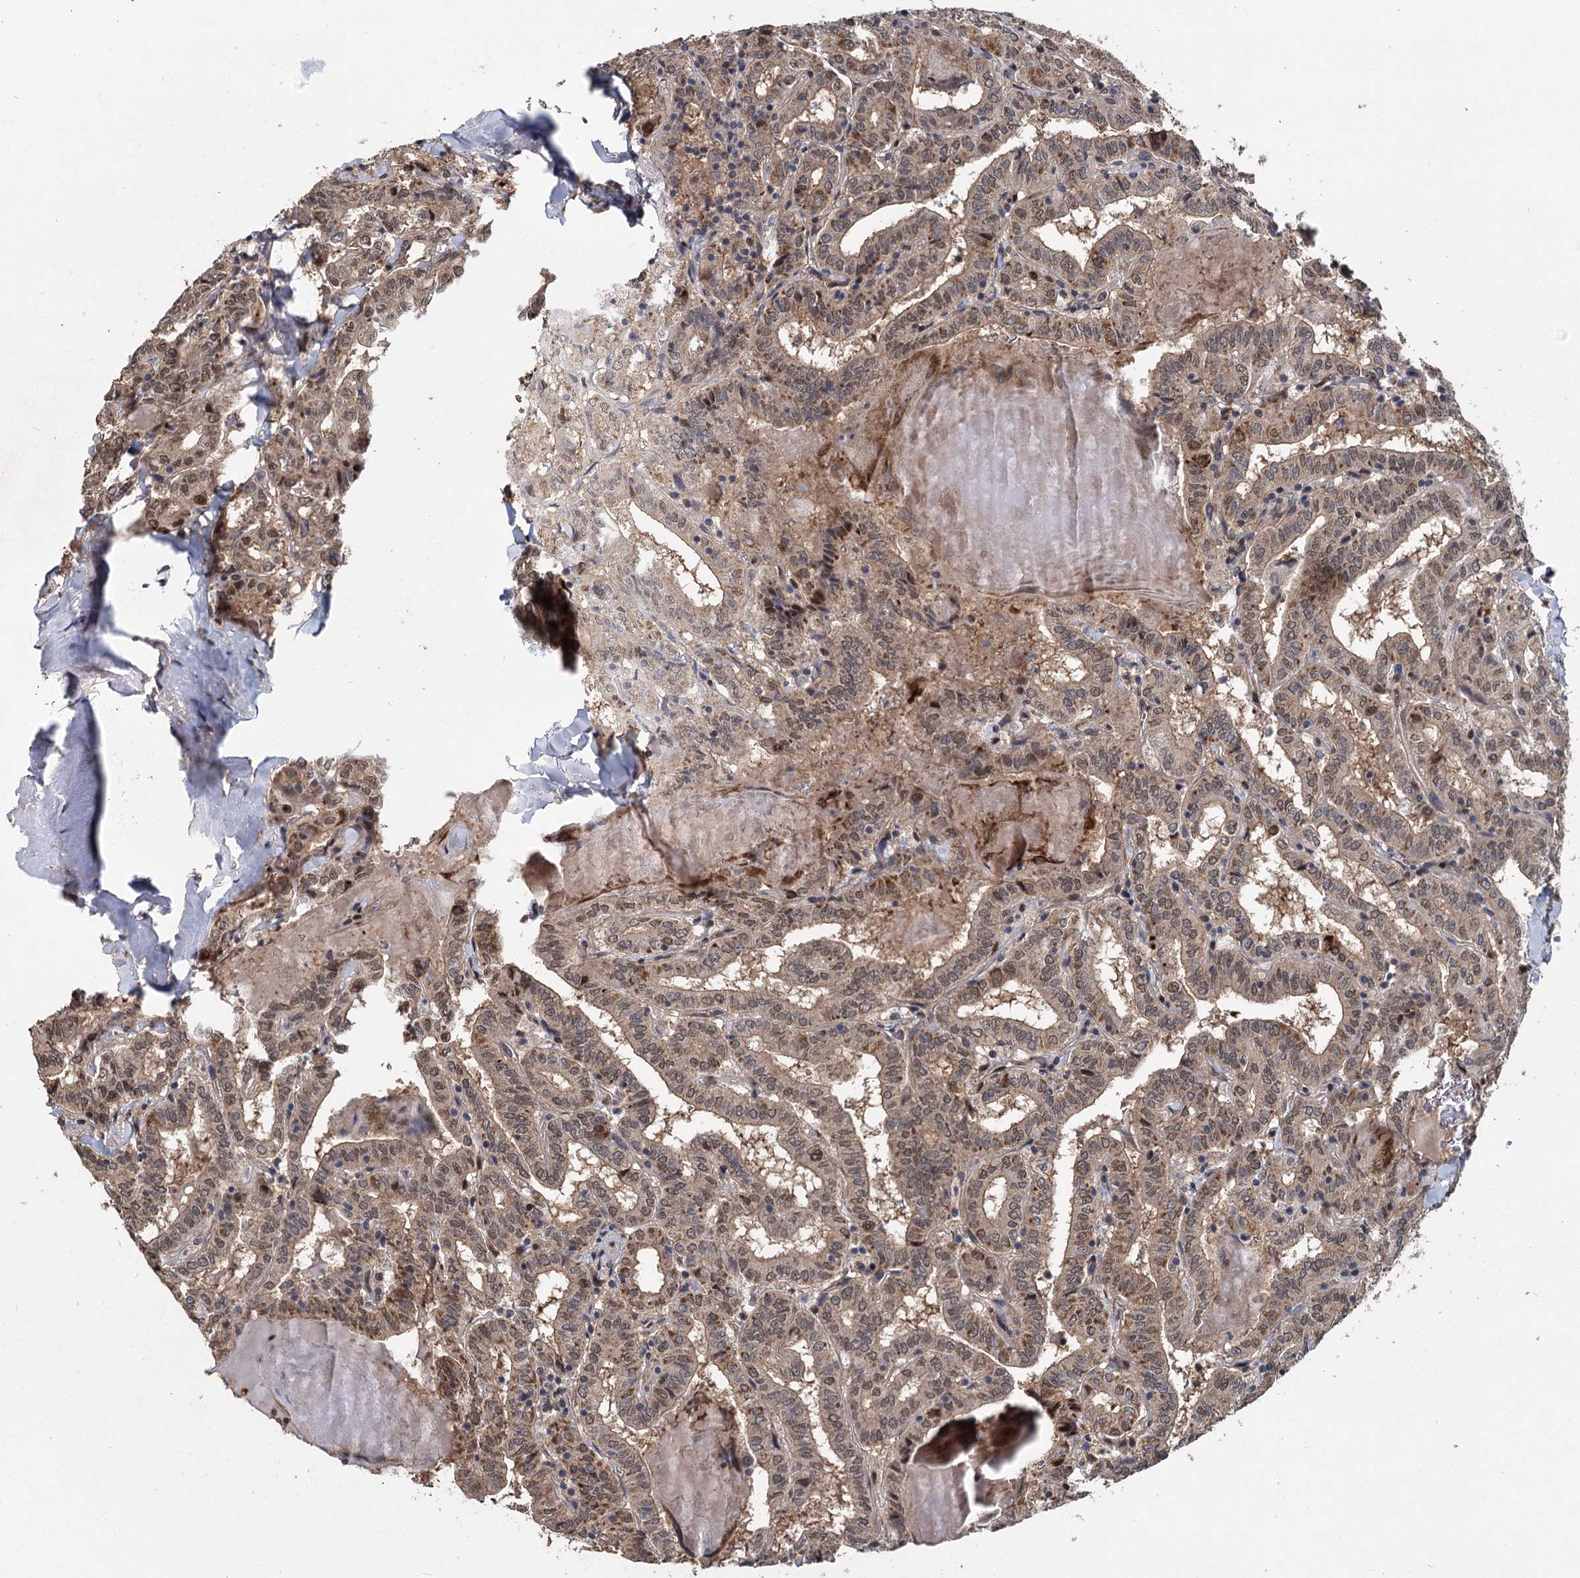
{"staining": {"intensity": "weak", "quantity": ">75%", "location": "cytoplasmic/membranous,nuclear"}, "tissue": "thyroid cancer", "cell_type": "Tumor cells", "image_type": "cancer", "snomed": [{"axis": "morphology", "description": "Papillary adenocarcinoma, NOS"}, {"axis": "topography", "description": "Thyroid gland"}], "caption": "Tumor cells show weak cytoplasmic/membranous and nuclear expression in approximately >75% of cells in papillary adenocarcinoma (thyroid).", "gene": "MYG1", "patient": {"sex": "female", "age": 72}}